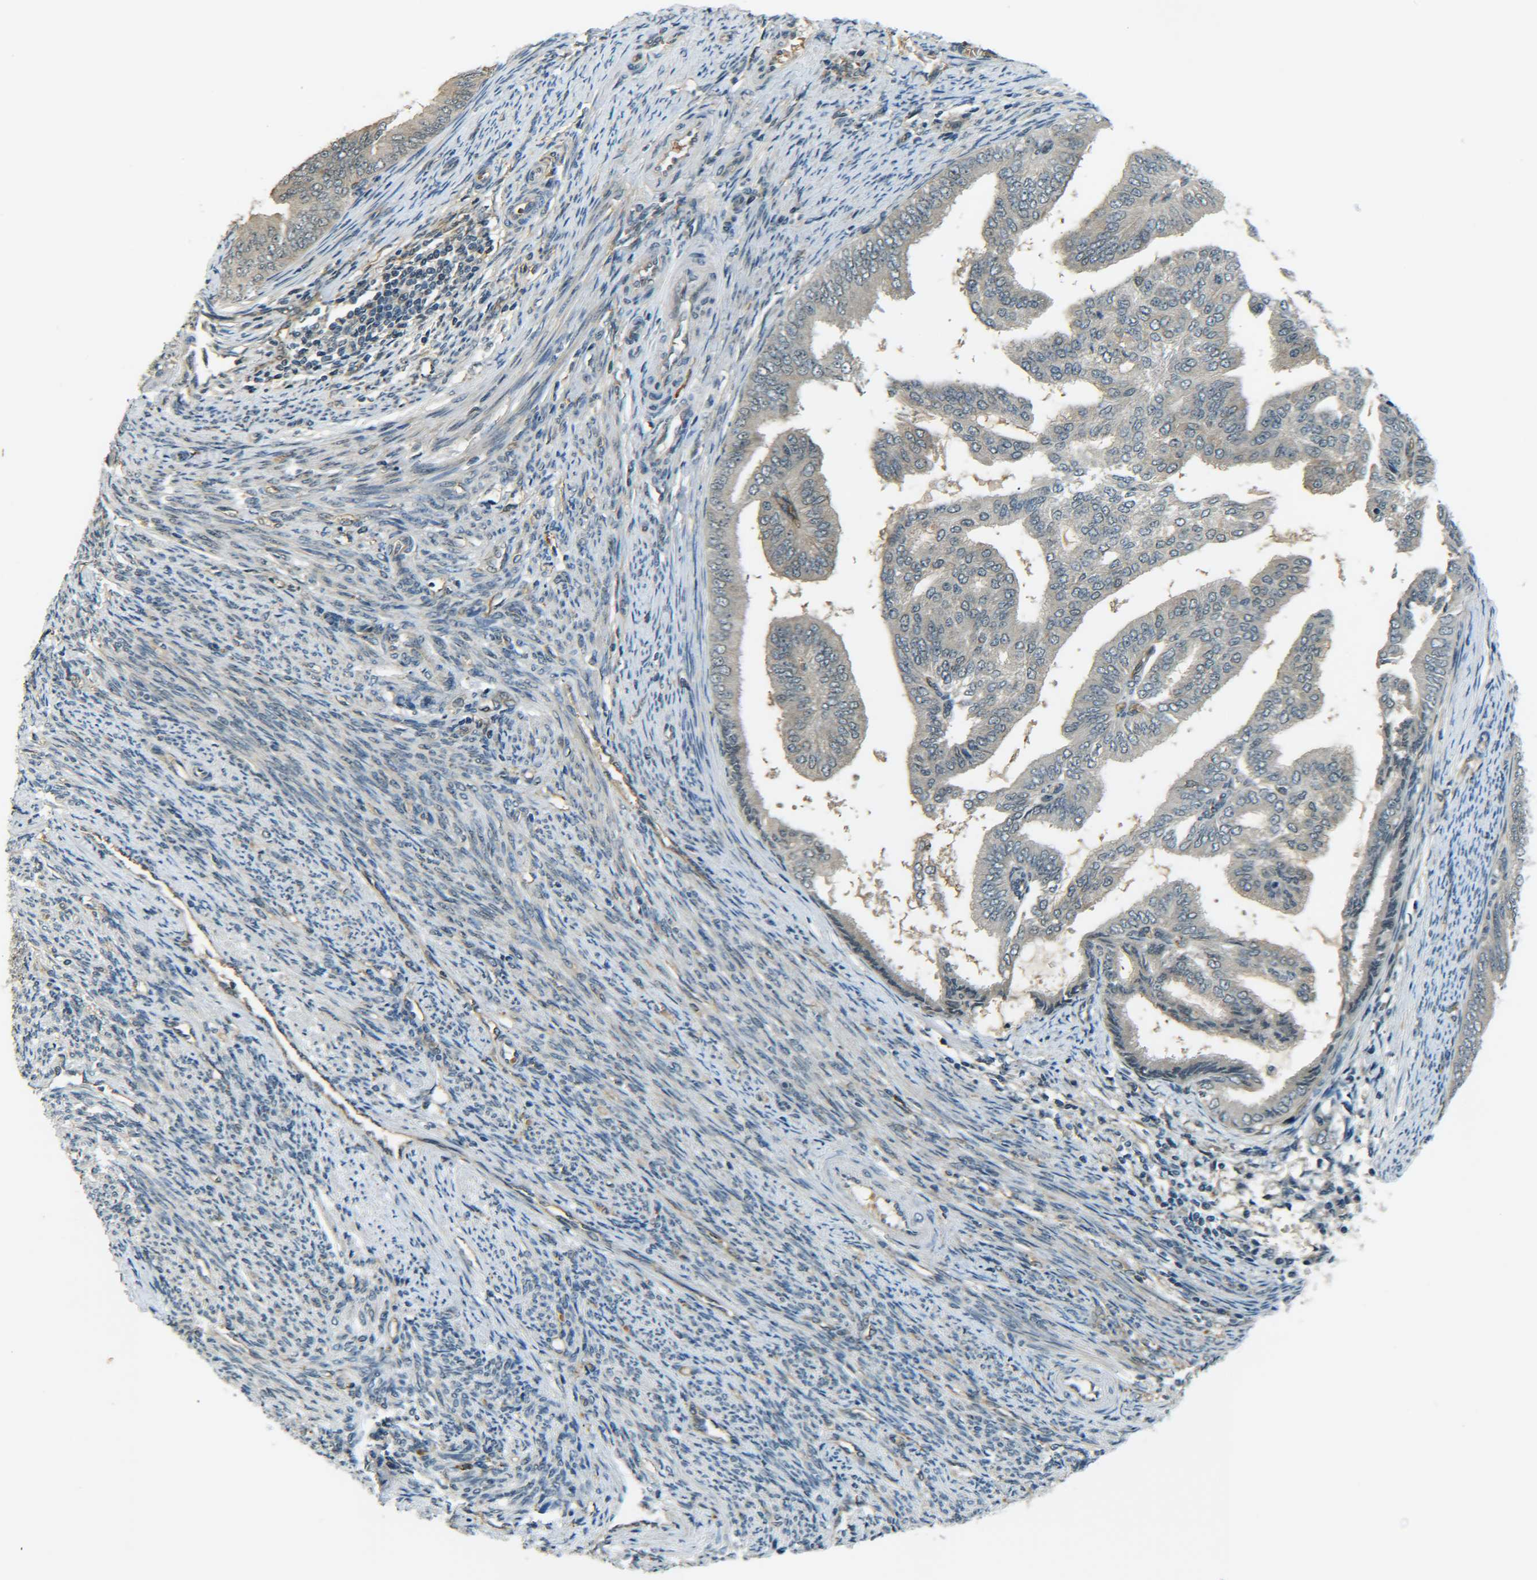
{"staining": {"intensity": "weak", "quantity": "<25%", "location": "cytoplasmic/membranous"}, "tissue": "endometrial cancer", "cell_type": "Tumor cells", "image_type": "cancer", "snomed": [{"axis": "morphology", "description": "Adenocarcinoma, NOS"}, {"axis": "topography", "description": "Endometrium"}], "caption": "There is no significant staining in tumor cells of endometrial cancer (adenocarcinoma).", "gene": "DAB2", "patient": {"sex": "female", "age": 58}}